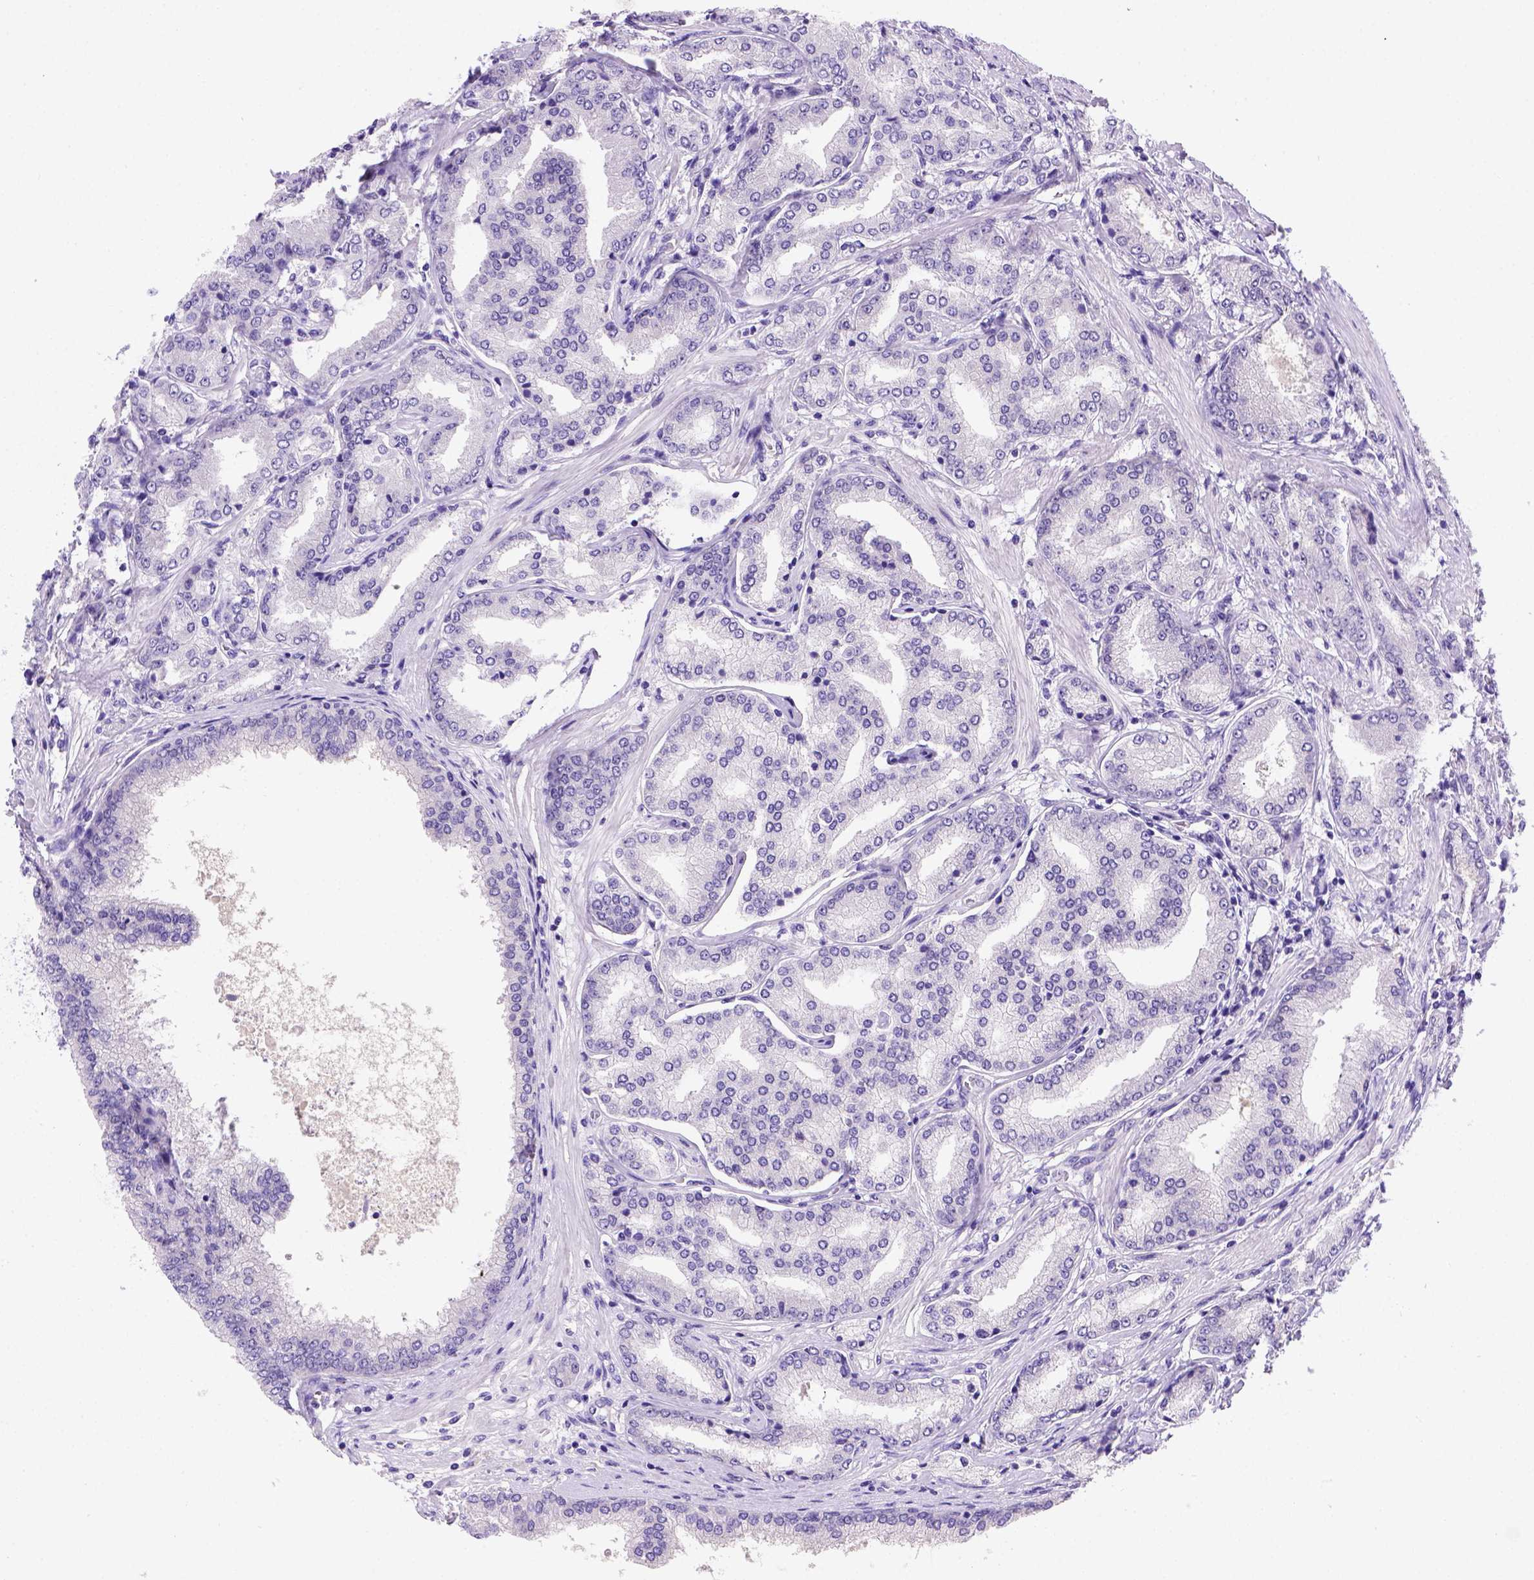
{"staining": {"intensity": "negative", "quantity": "none", "location": "none"}, "tissue": "prostate cancer", "cell_type": "Tumor cells", "image_type": "cancer", "snomed": [{"axis": "morphology", "description": "Adenocarcinoma, NOS"}, {"axis": "topography", "description": "Prostate"}], "caption": "A high-resolution histopathology image shows IHC staining of prostate cancer, which exhibits no significant positivity in tumor cells. (DAB (3,3'-diaminobenzidine) immunohistochemistry, high magnification).", "gene": "FAM81B", "patient": {"sex": "male", "age": 63}}